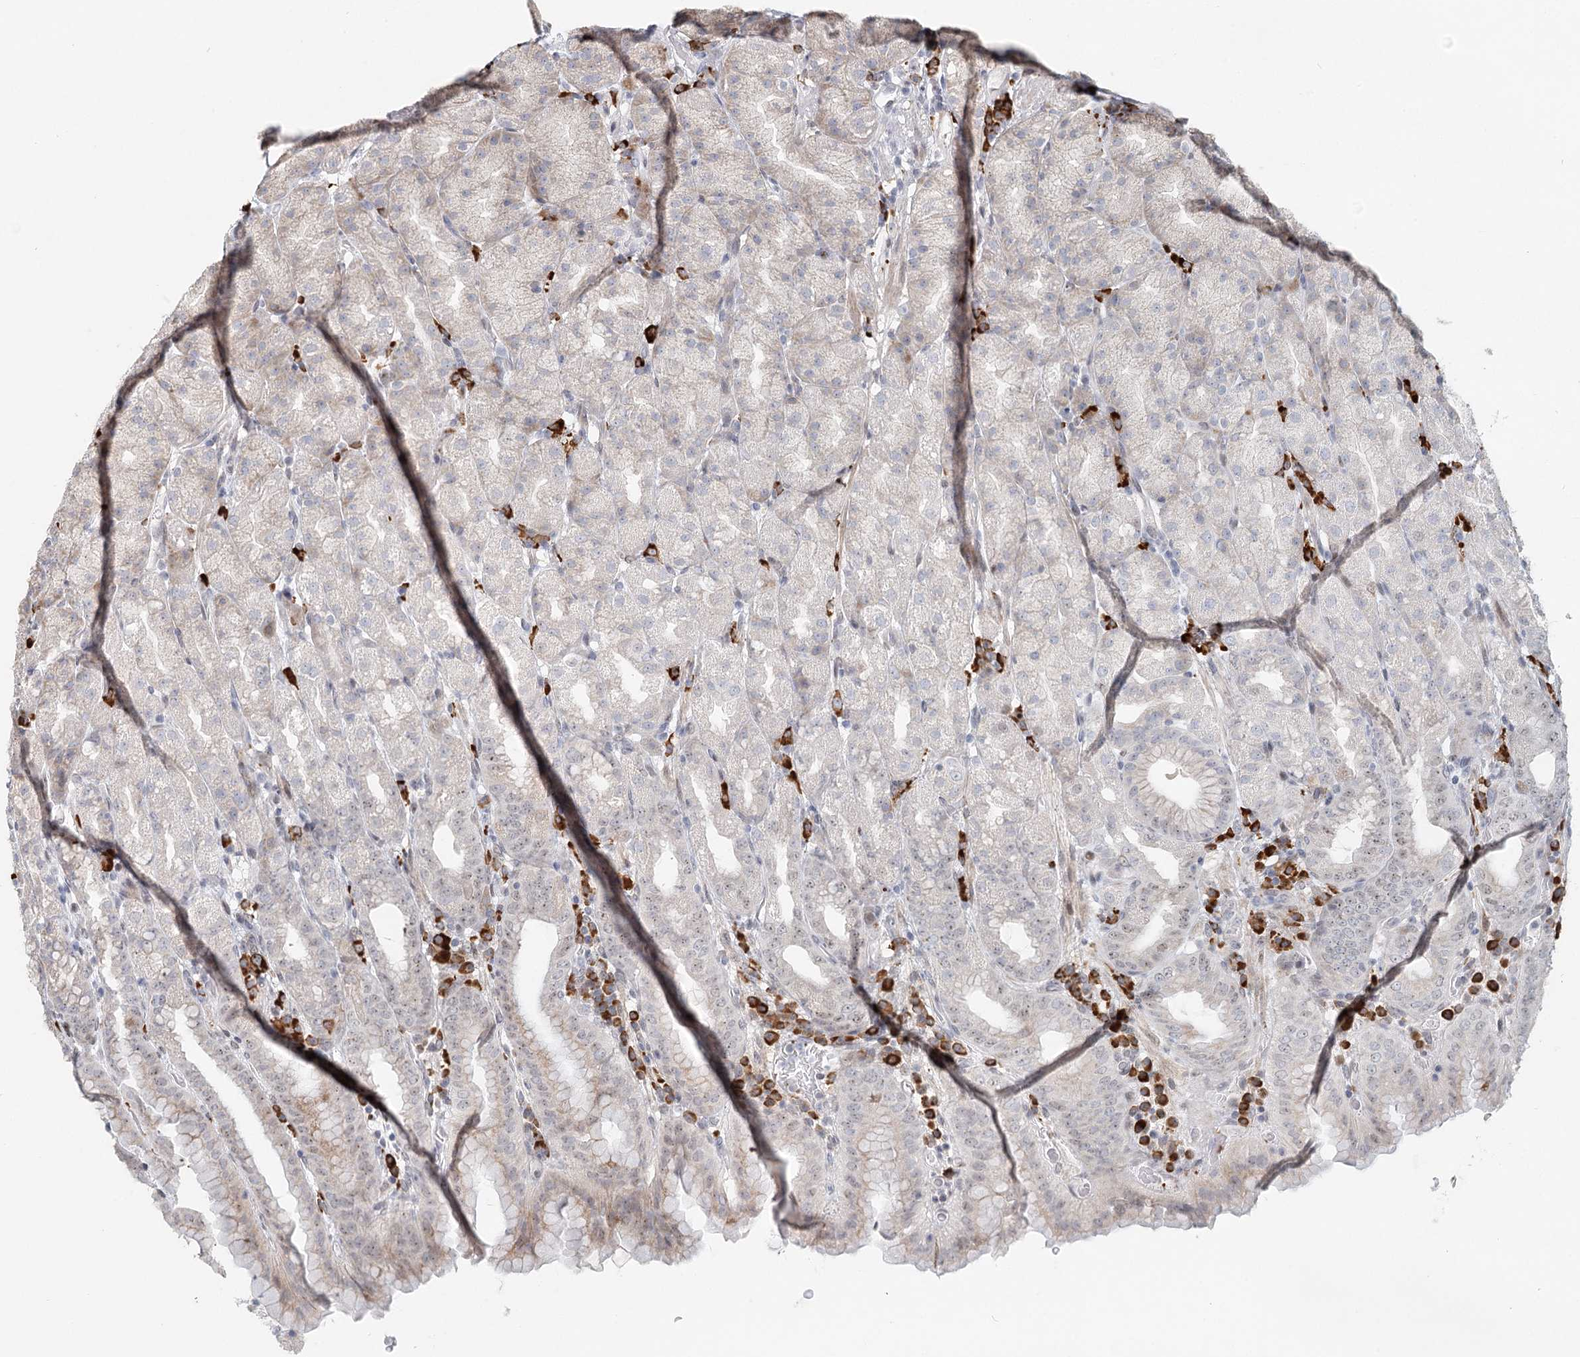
{"staining": {"intensity": "moderate", "quantity": "<25%", "location": "cytoplasmic/membranous"}, "tissue": "stomach", "cell_type": "Glandular cells", "image_type": "normal", "snomed": [{"axis": "morphology", "description": "Normal tissue, NOS"}, {"axis": "topography", "description": "Stomach, upper"}], "caption": "IHC photomicrograph of unremarkable stomach: human stomach stained using immunohistochemistry demonstrates low levels of moderate protein expression localized specifically in the cytoplasmic/membranous of glandular cells, appearing as a cytoplasmic/membranous brown color.", "gene": "BNIP5", "patient": {"sex": "male", "age": 68}}